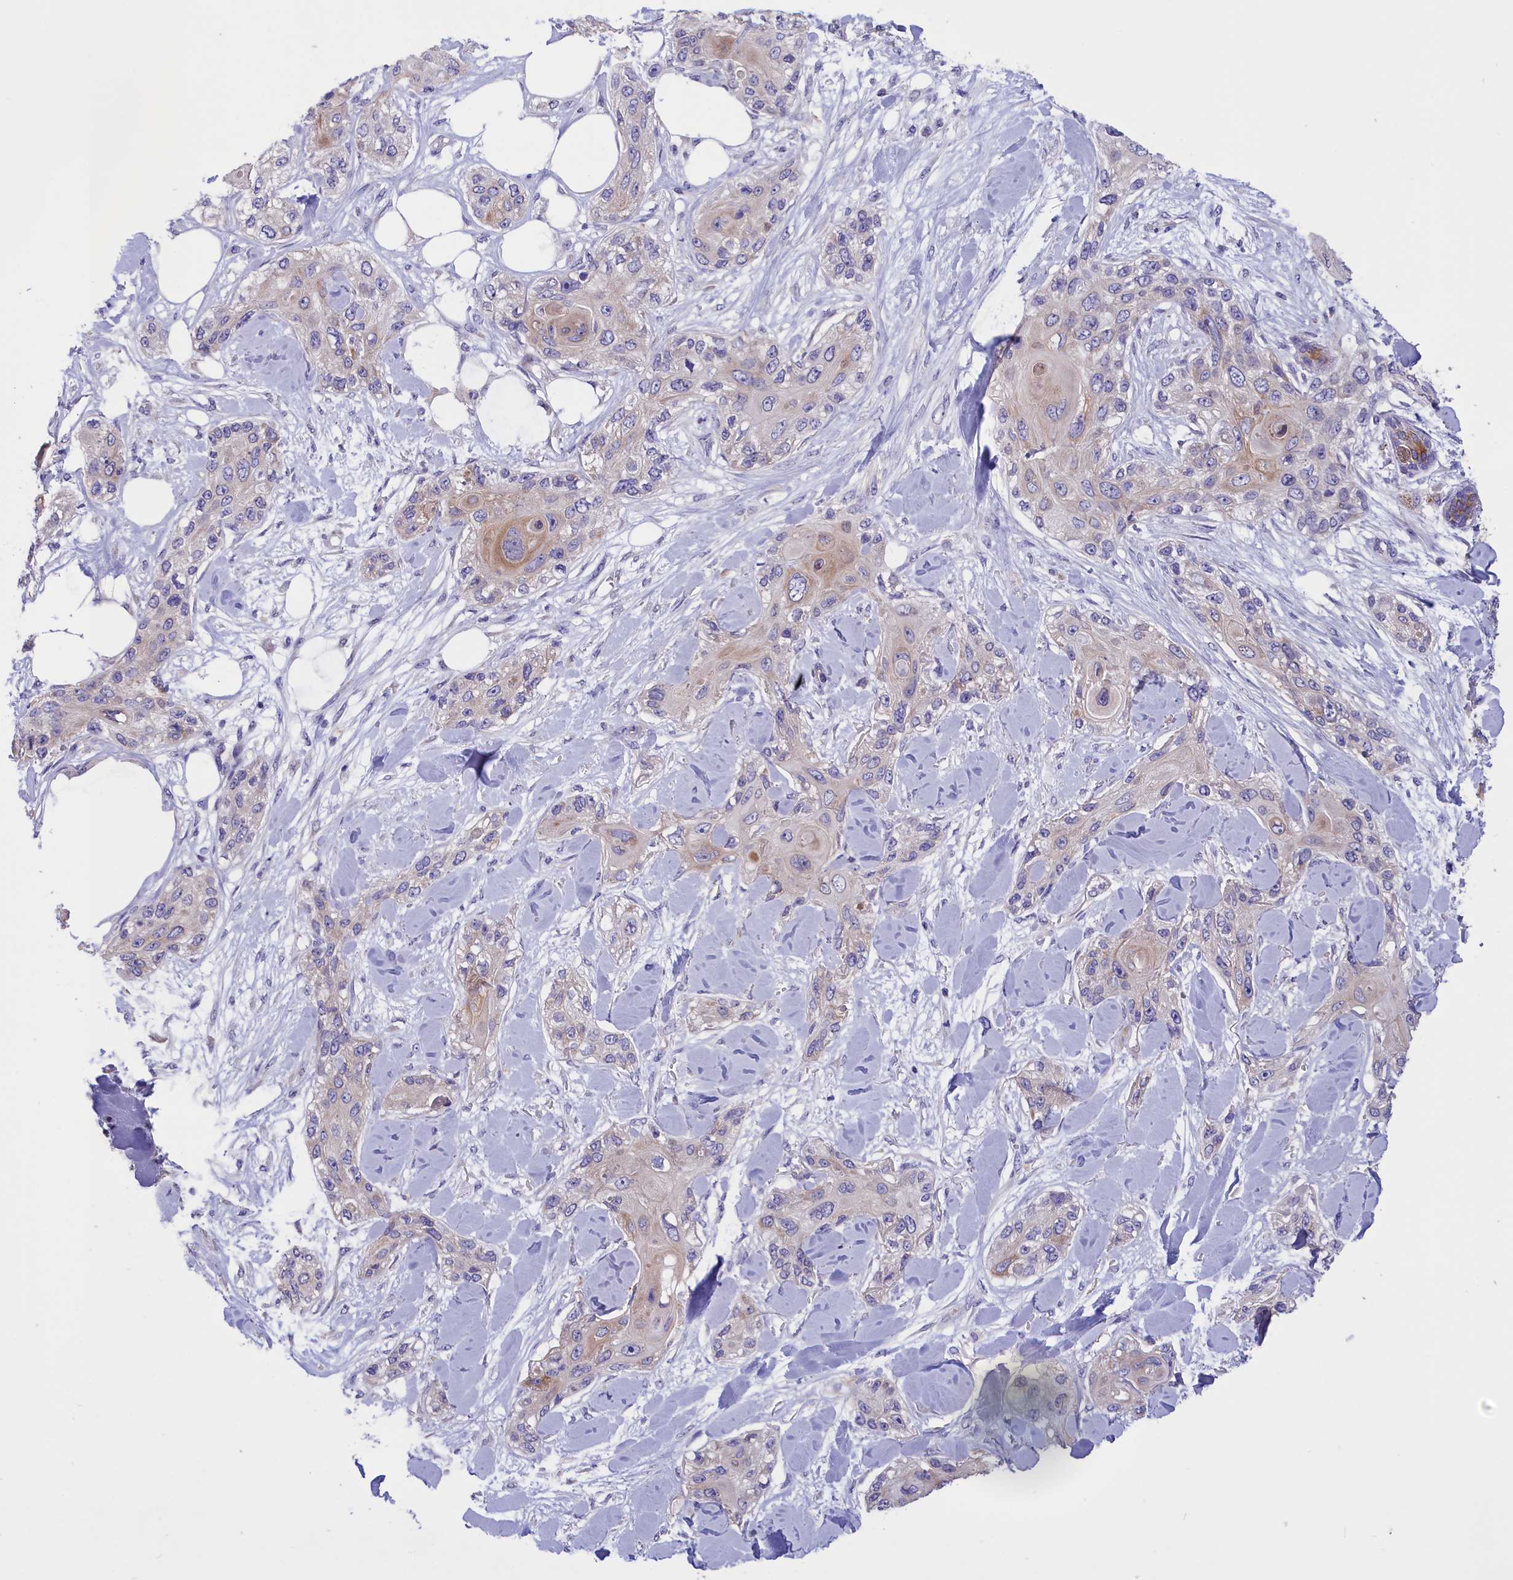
{"staining": {"intensity": "weak", "quantity": "<25%", "location": "cytoplasmic/membranous"}, "tissue": "skin cancer", "cell_type": "Tumor cells", "image_type": "cancer", "snomed": [{"axis": "morphology", "description": "Normal tissue, NOS"}, {"axis": "morphology", "description": "Squamous cell carcinoma, NOS"}, {"axis": "topography", "description": "Skin"}], "caption": "An immunohistochemistry histopathology image of skin squamous cell carcinoma is shown. There is no staining in tumor cells of skin squamous cell carcinoma.", "gene": "CYP2U1", "patient": {"sex": "male", "age": 72}}